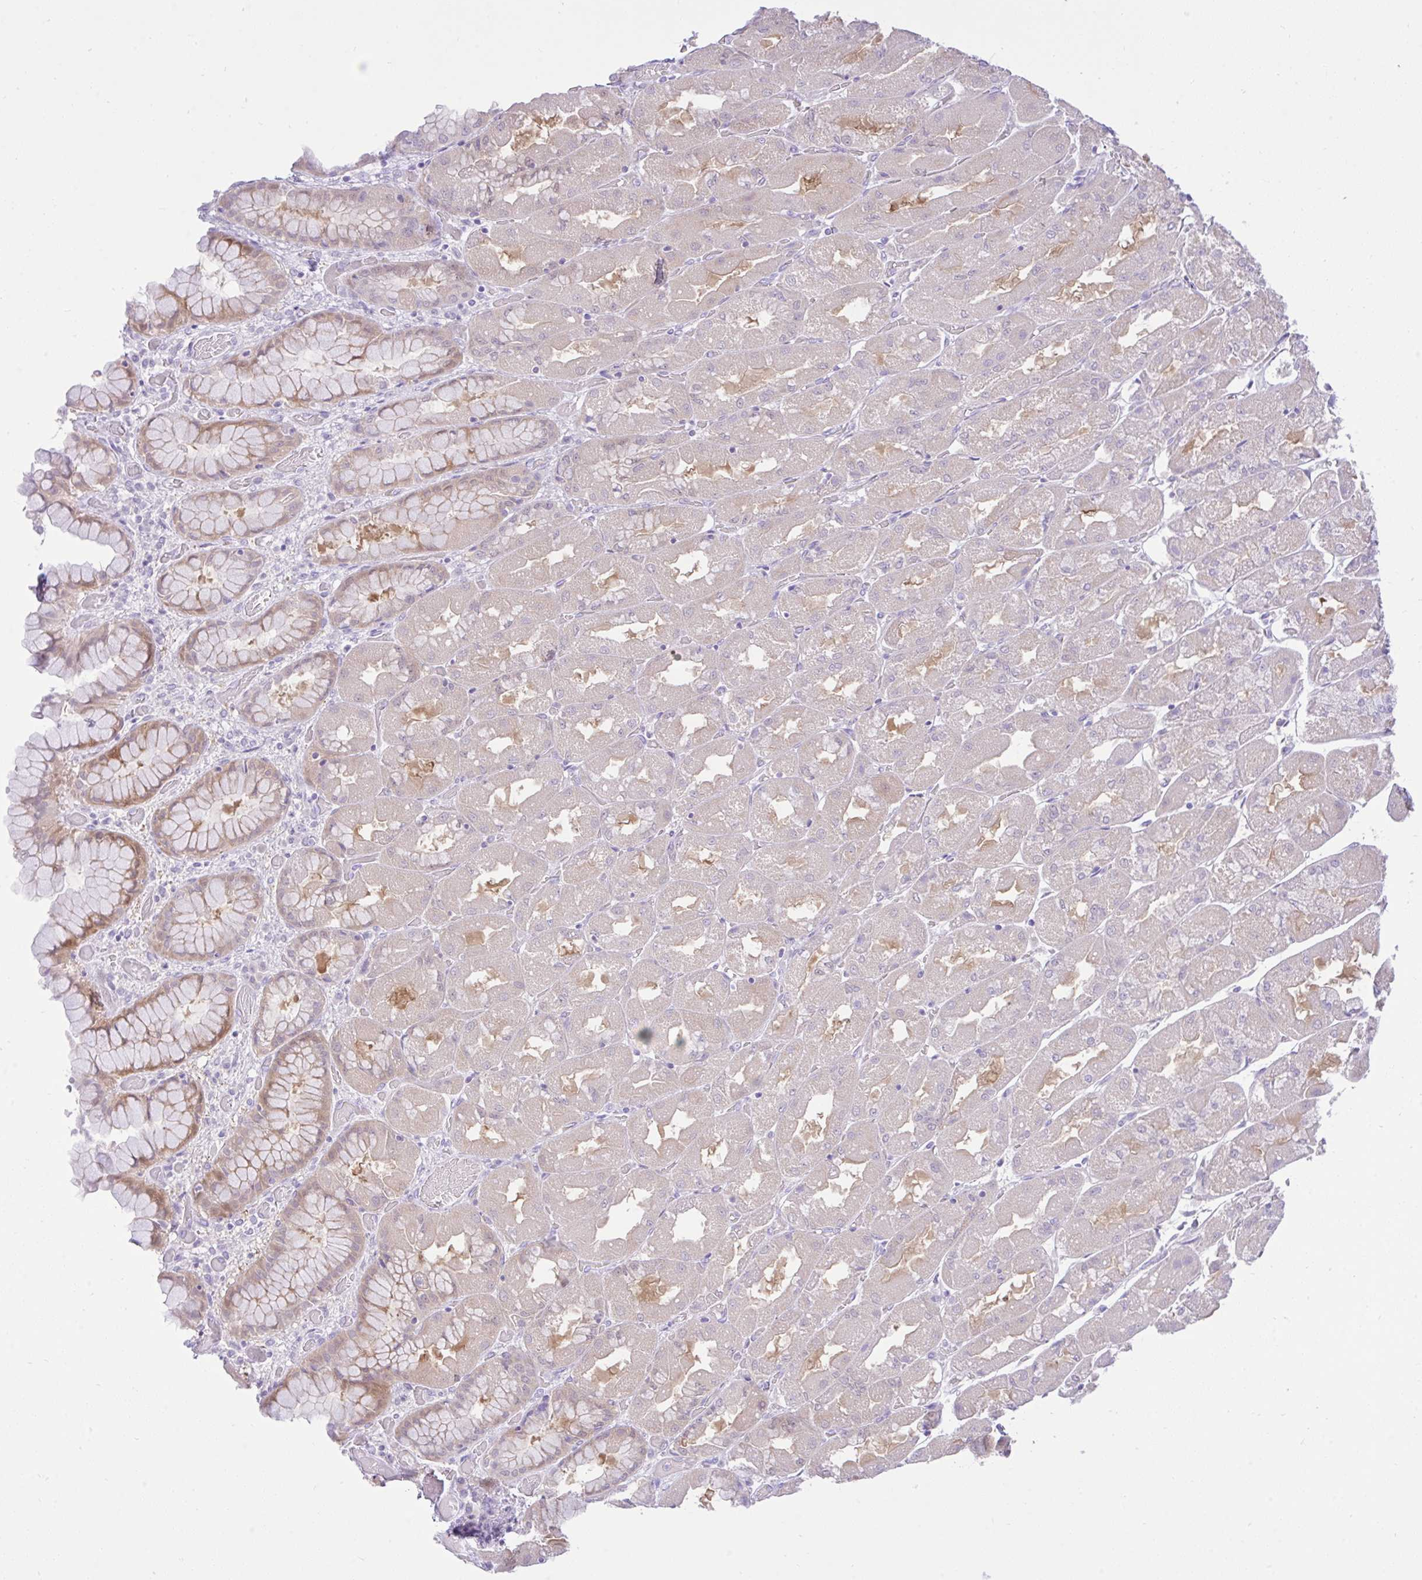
{"staining": {"intensity": "moderate", "quantity": "25%-75%", "location": "cytoplasmic/membranous"}, "tissue": "stomach", "cell_type": "Glandular cells", "image_type": "normal", "snomed": [{"axis": "morphology", "description": "Normal tissue, NOS"}, {"axis": "topography", "description": "Stomach"}], "caption": "Protein positivity by immunohistochemistry (IHC) exhibits moderate cytoplasmic/membranous expression in approximately 25%-75% of glandular cells in unremarkable stomach. (DAB IHC, brown staining for protein, blue staining for nuclei).", "gene": "ZNF101", "patient": {"sex": "female", "age": 61}}